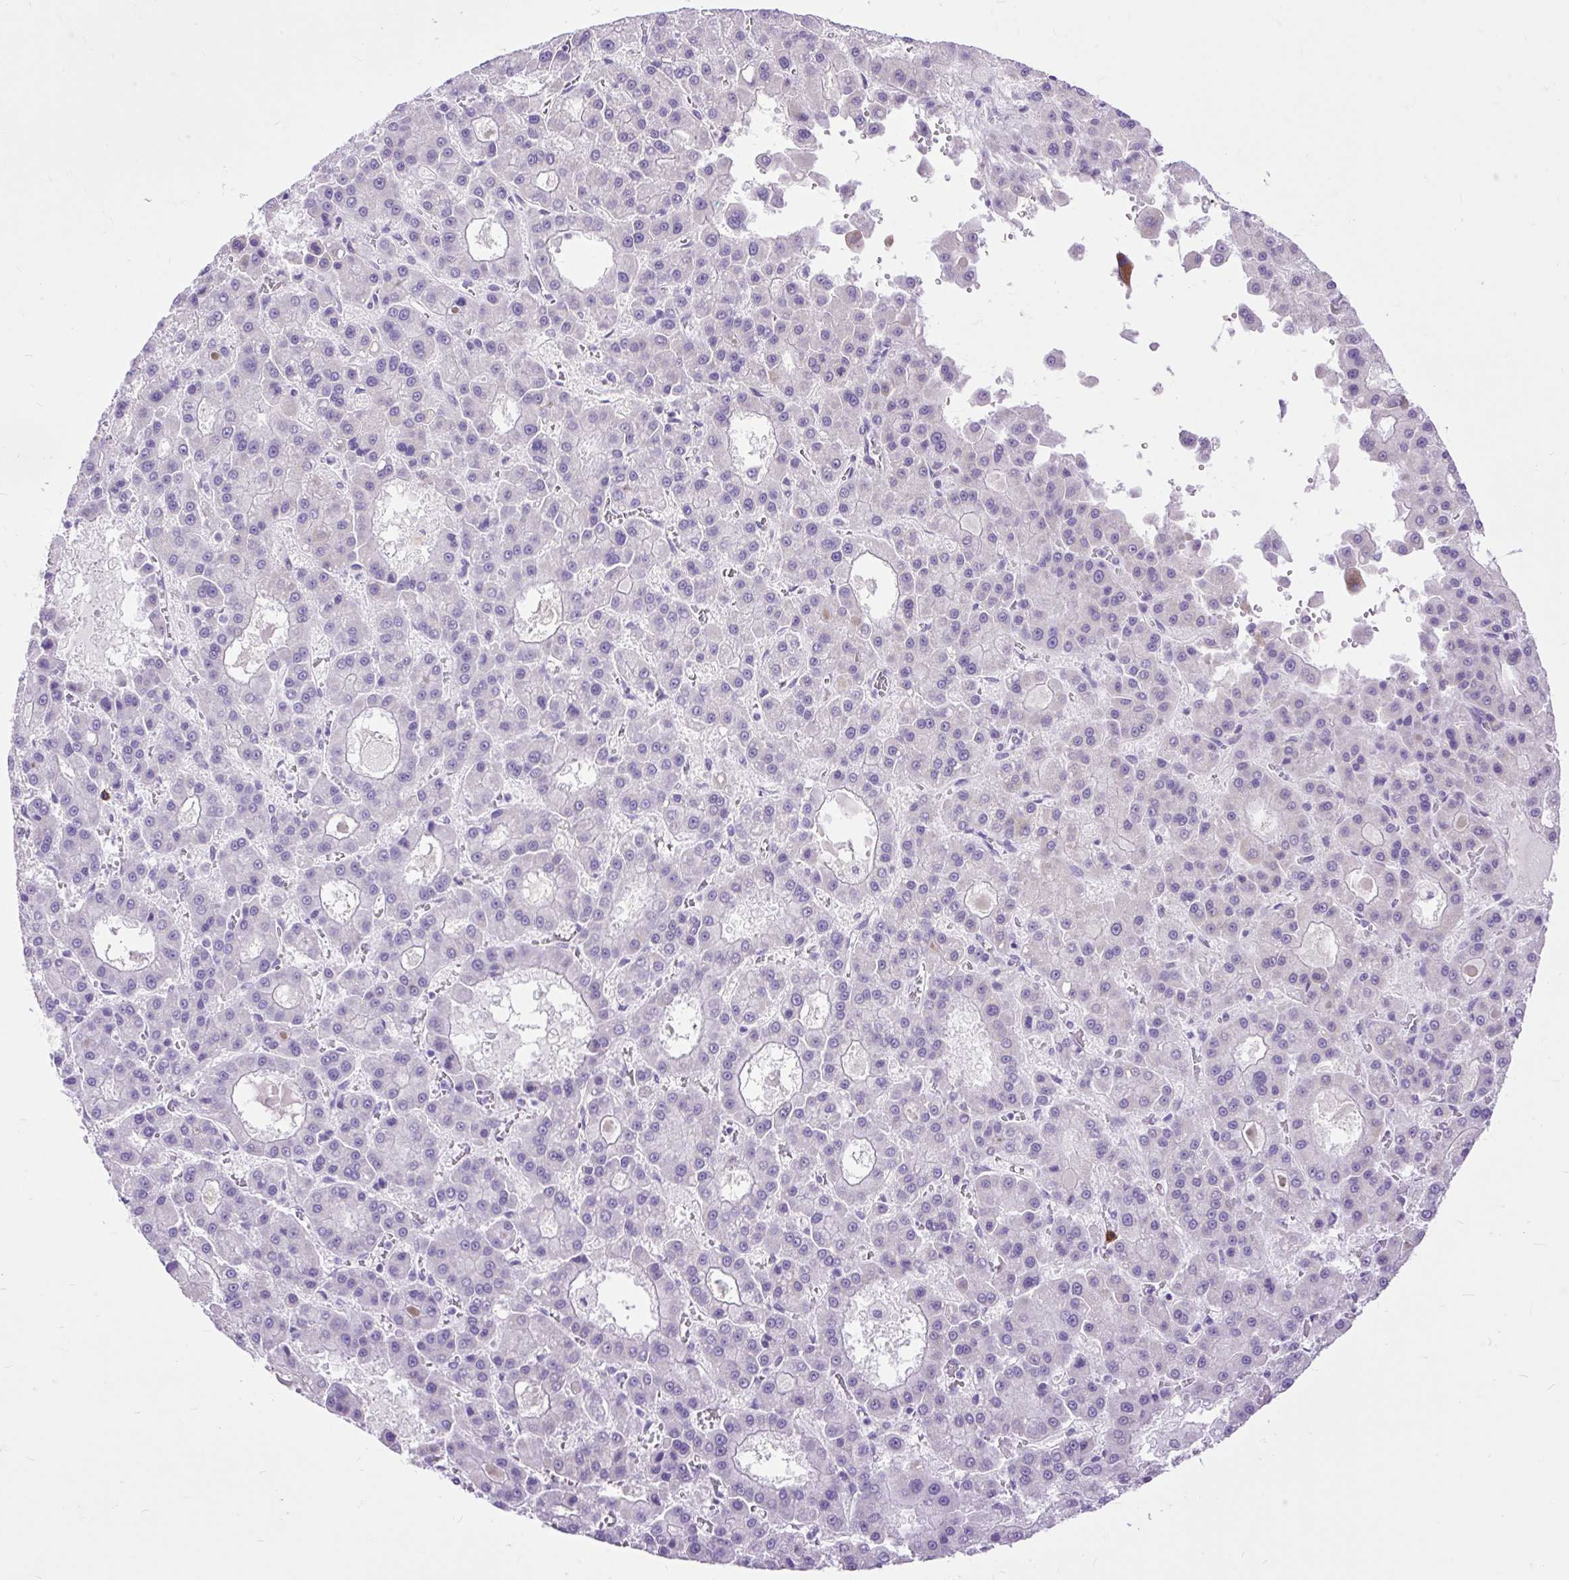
{"staining": {"intensity": "negative", "quantity": "none", "location": "none"}, "tissue": "liver cancer", "cell_type": "Tumor cells", "image_type": "cancer", "snomed": [{"axis": "morphology", "description": "Carcinoma, Hepatocellular, NOS"}, {"axis": "topography", "description": "Liver"}], "caption": "This is a micrograph of immunohistochemistry staining of liver hepatocellular carcinoma, which shows no expression in tumor cells.", "gene": "ZNF256", "patient": {"sex": "male", "age": 70}}